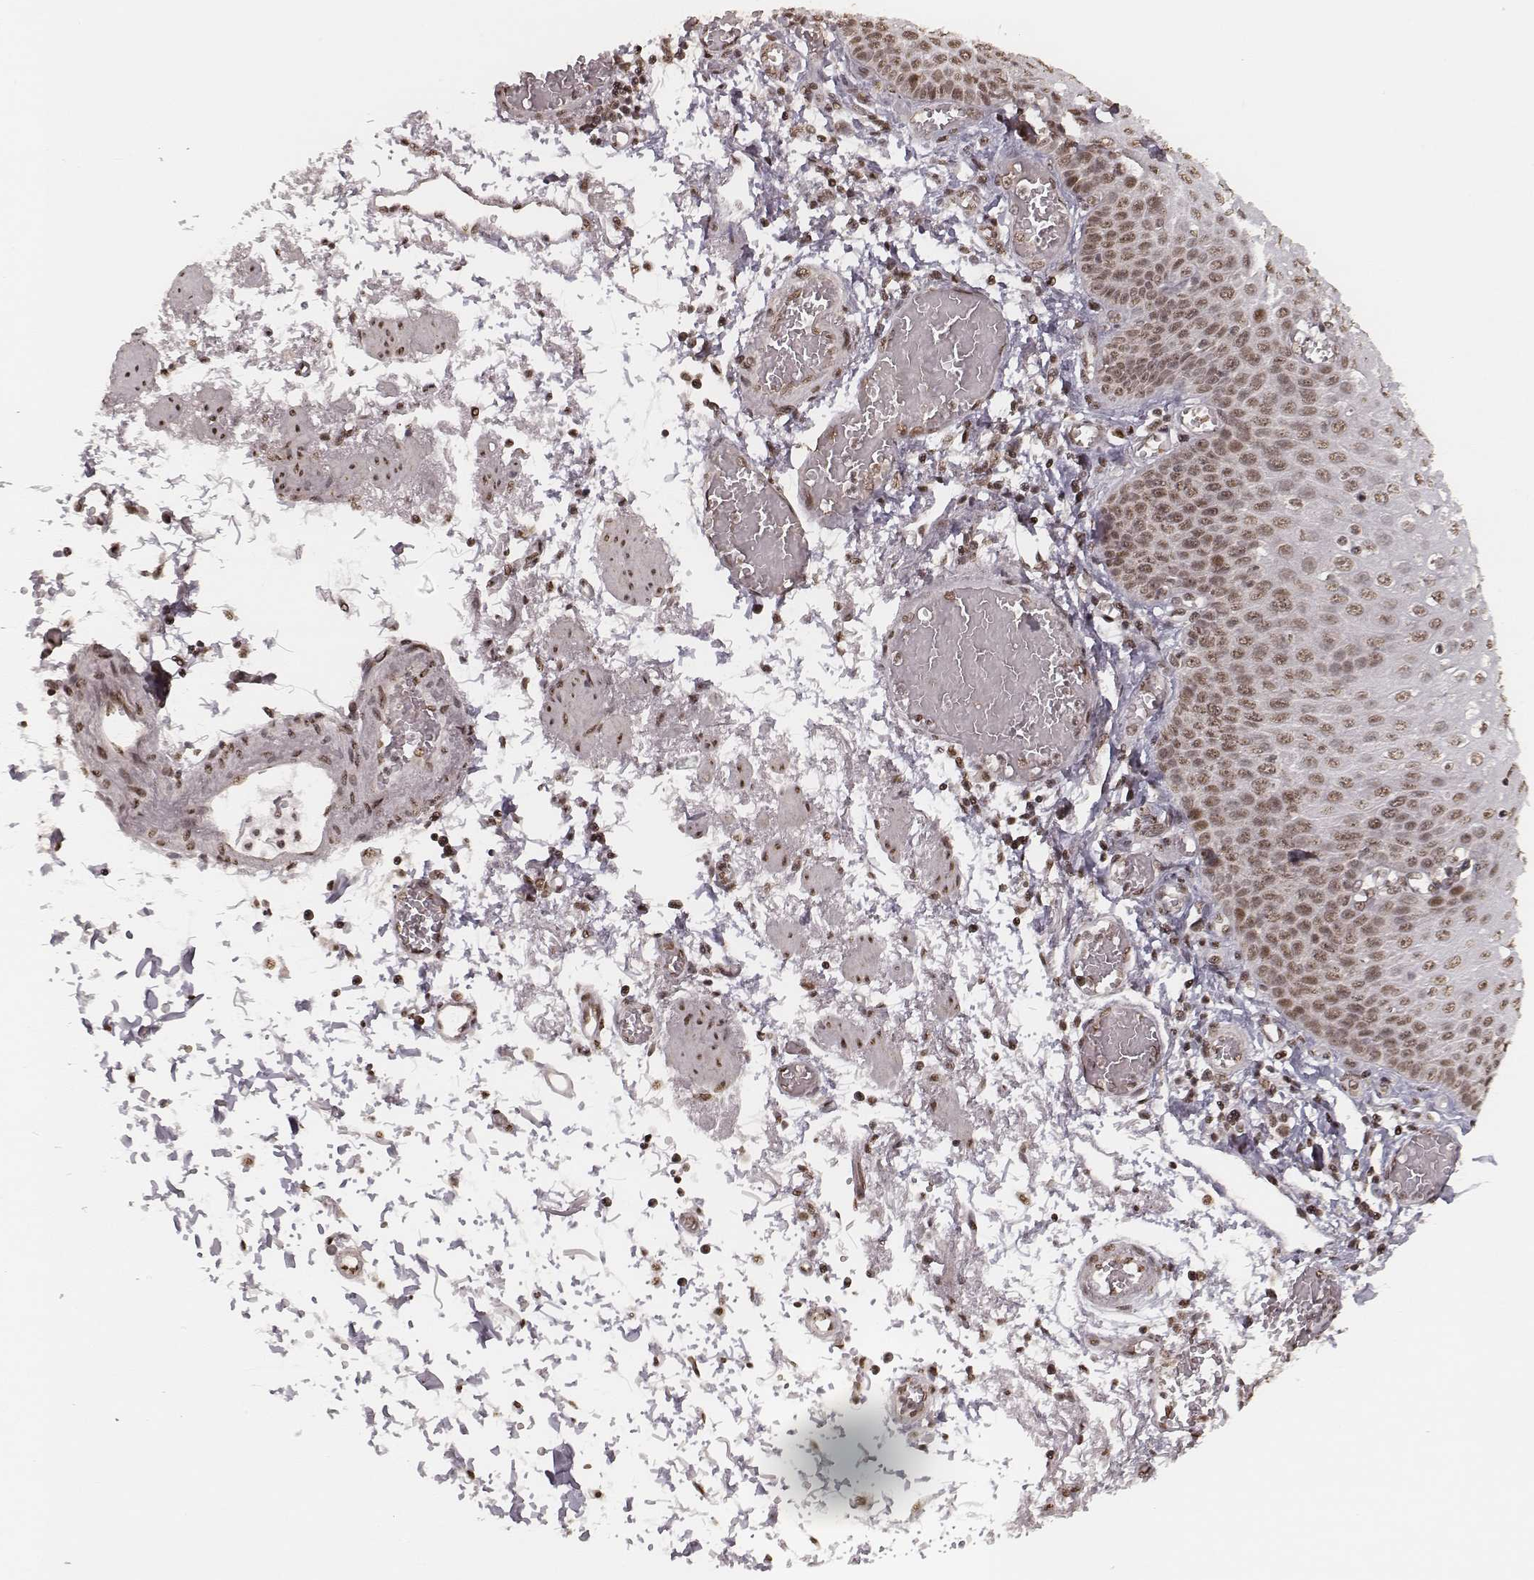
{"staining": {"intensity": "weak", "quantity": ">75%", "location": "nuclear"}, "tissue": "esophagus", "cell_type": "Squamous epithelial cells", "image_type": "normal", "snomed": [{"axis": "morphology", "description": "Normal tissue, NOS"}, {"axis": "morphology", "description": "Adenocarcinoma, NOS"}, {"axis": "topography", "description": "Esophagus"}], "caption": "IHC (DAB (3,3'-diaminobenzidine)) staining of unremarkable human esophagus displays weak nuclear protein positivity in about >75% of squamous epithelial cells.", "gene": "HMGA2", "patient": {"sex": "male", "age": 81}}